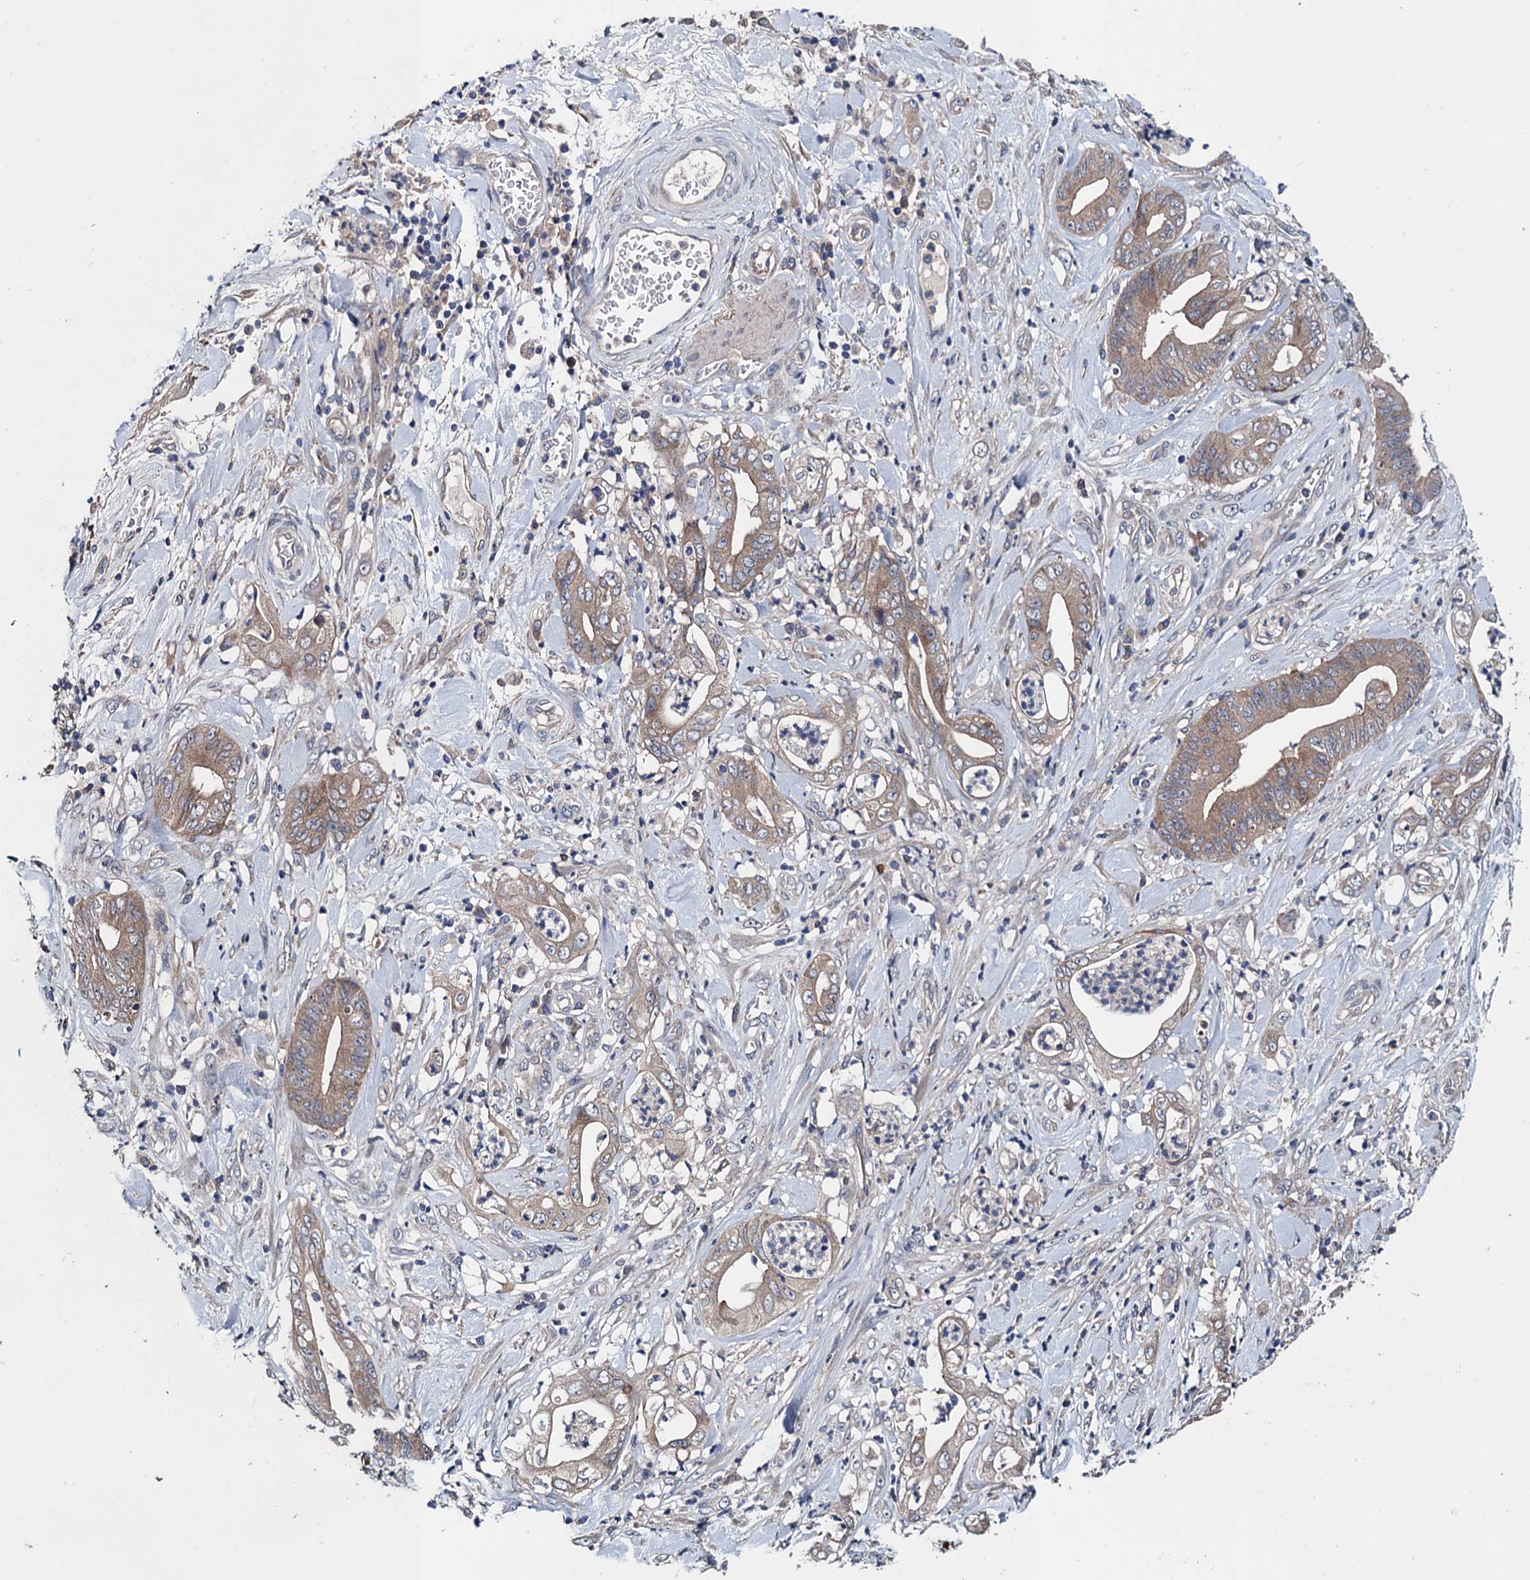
{"staining": {"intensity": "weak", "quantity": ">75%", "location": "cytoplasmic/membranous"}, "tissue": "stomach cancer", "cell_type": "Tumor cells", "image_type": "cancer", "snomed": [{"axis": "morphology", "description": "Adenocarcinoma, NOS"}, {"axis": "topography", "description": "Stomach"}], "caption": "Stomach cancer tissue exhibits weak cytoplasmic/membranous expression in about >75% of tumor cells, visualized by immunohistochemistry. Nuclei are stained in blue.", "gene": "BLTP3B", "patient": {"sex": "female", "age": 73}}